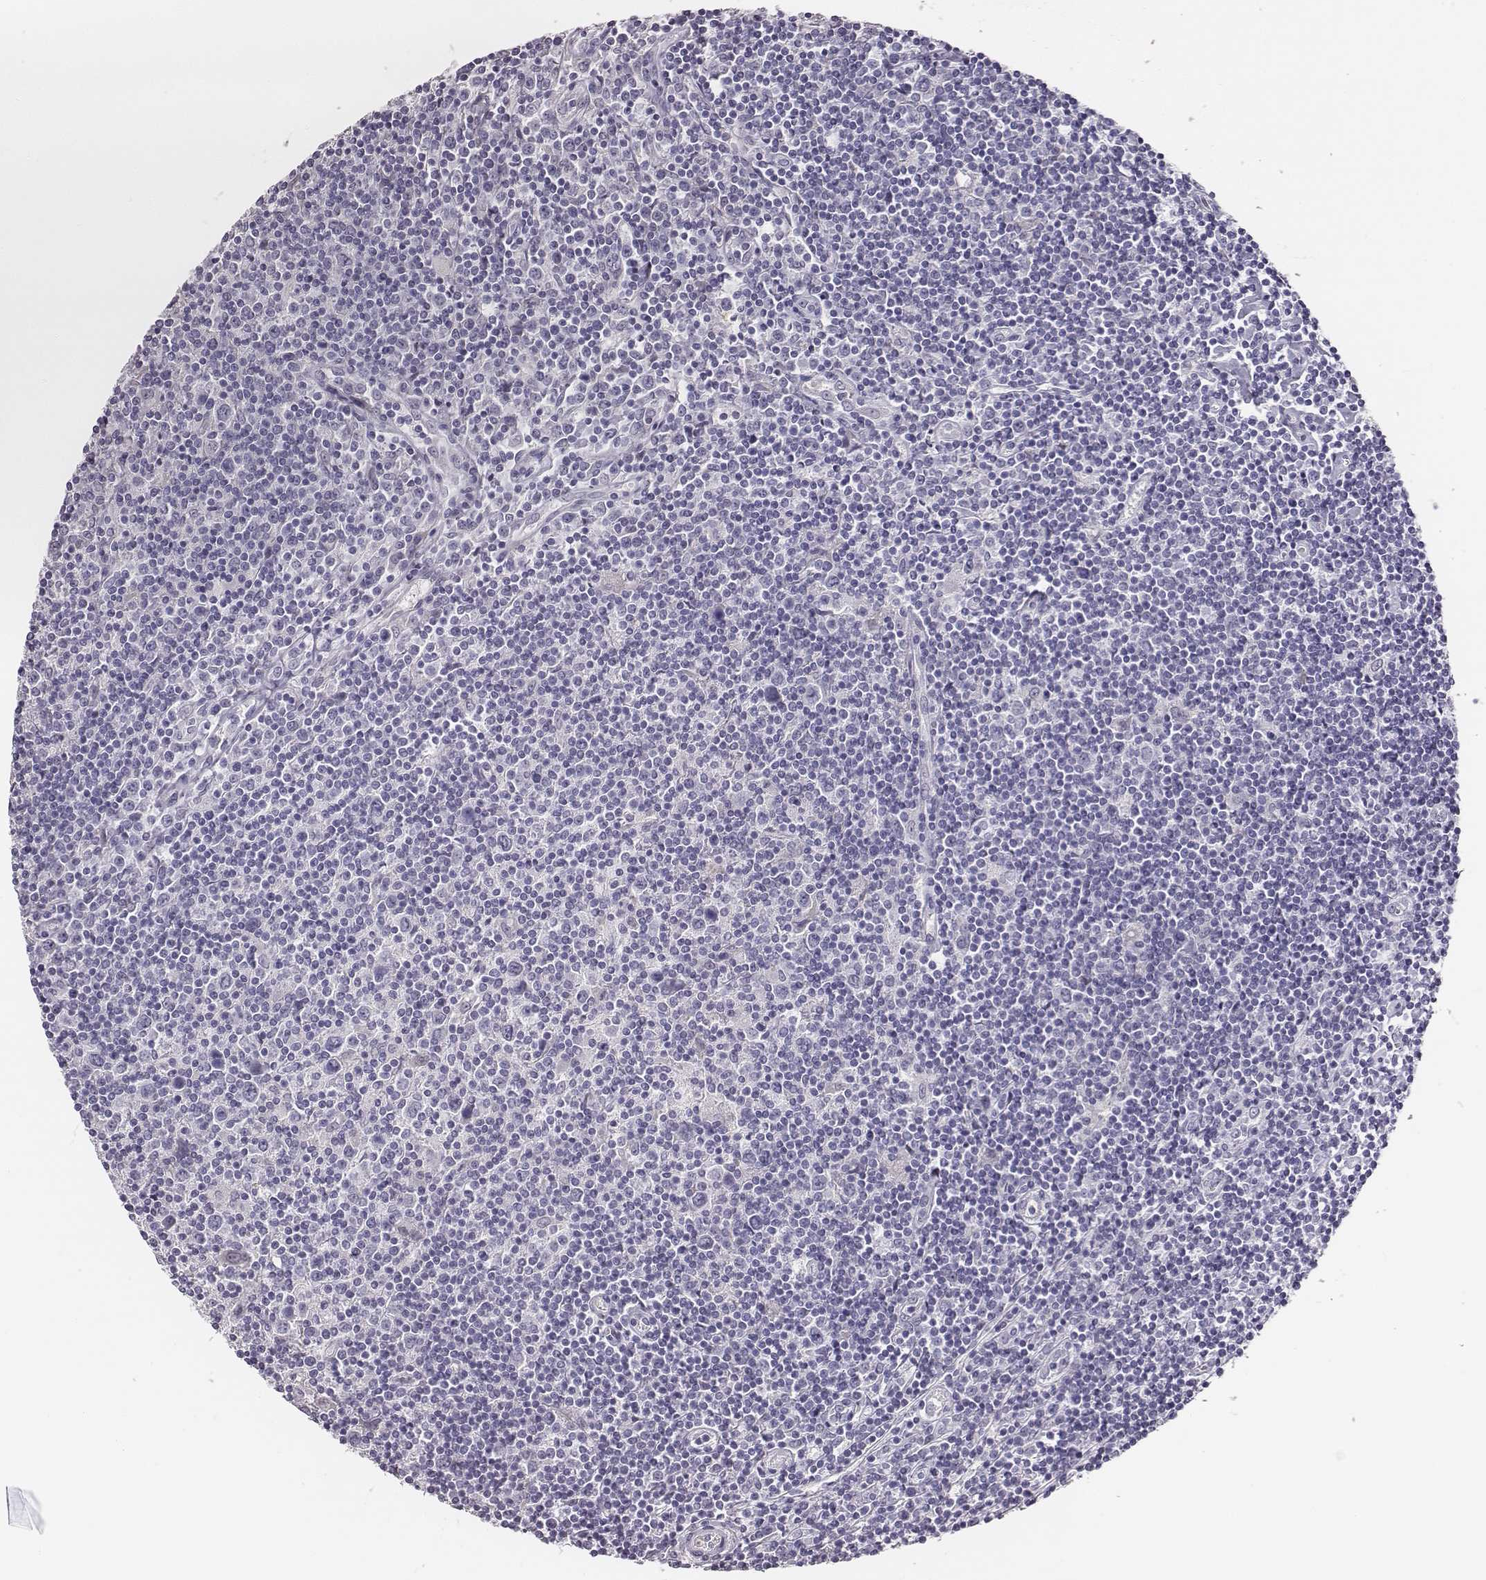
{"staining": {"intensity": "negative", "quantity": "none", "location": "none"}, "tissue": "lymphoma", "cell_type": "Tumor cells", "image_type": "cancer", "snomed": [{"axis": "morphology", "description": "Hodgkin's disease, NOS"}, {"axis": "topography", "description": "Lymph node"}], "caption": "The histopathology image exhibits no staining of tumor cells in lymphoma.", "gene": "GUCA1A", "patient": {"sex": "male", "age": 40}}